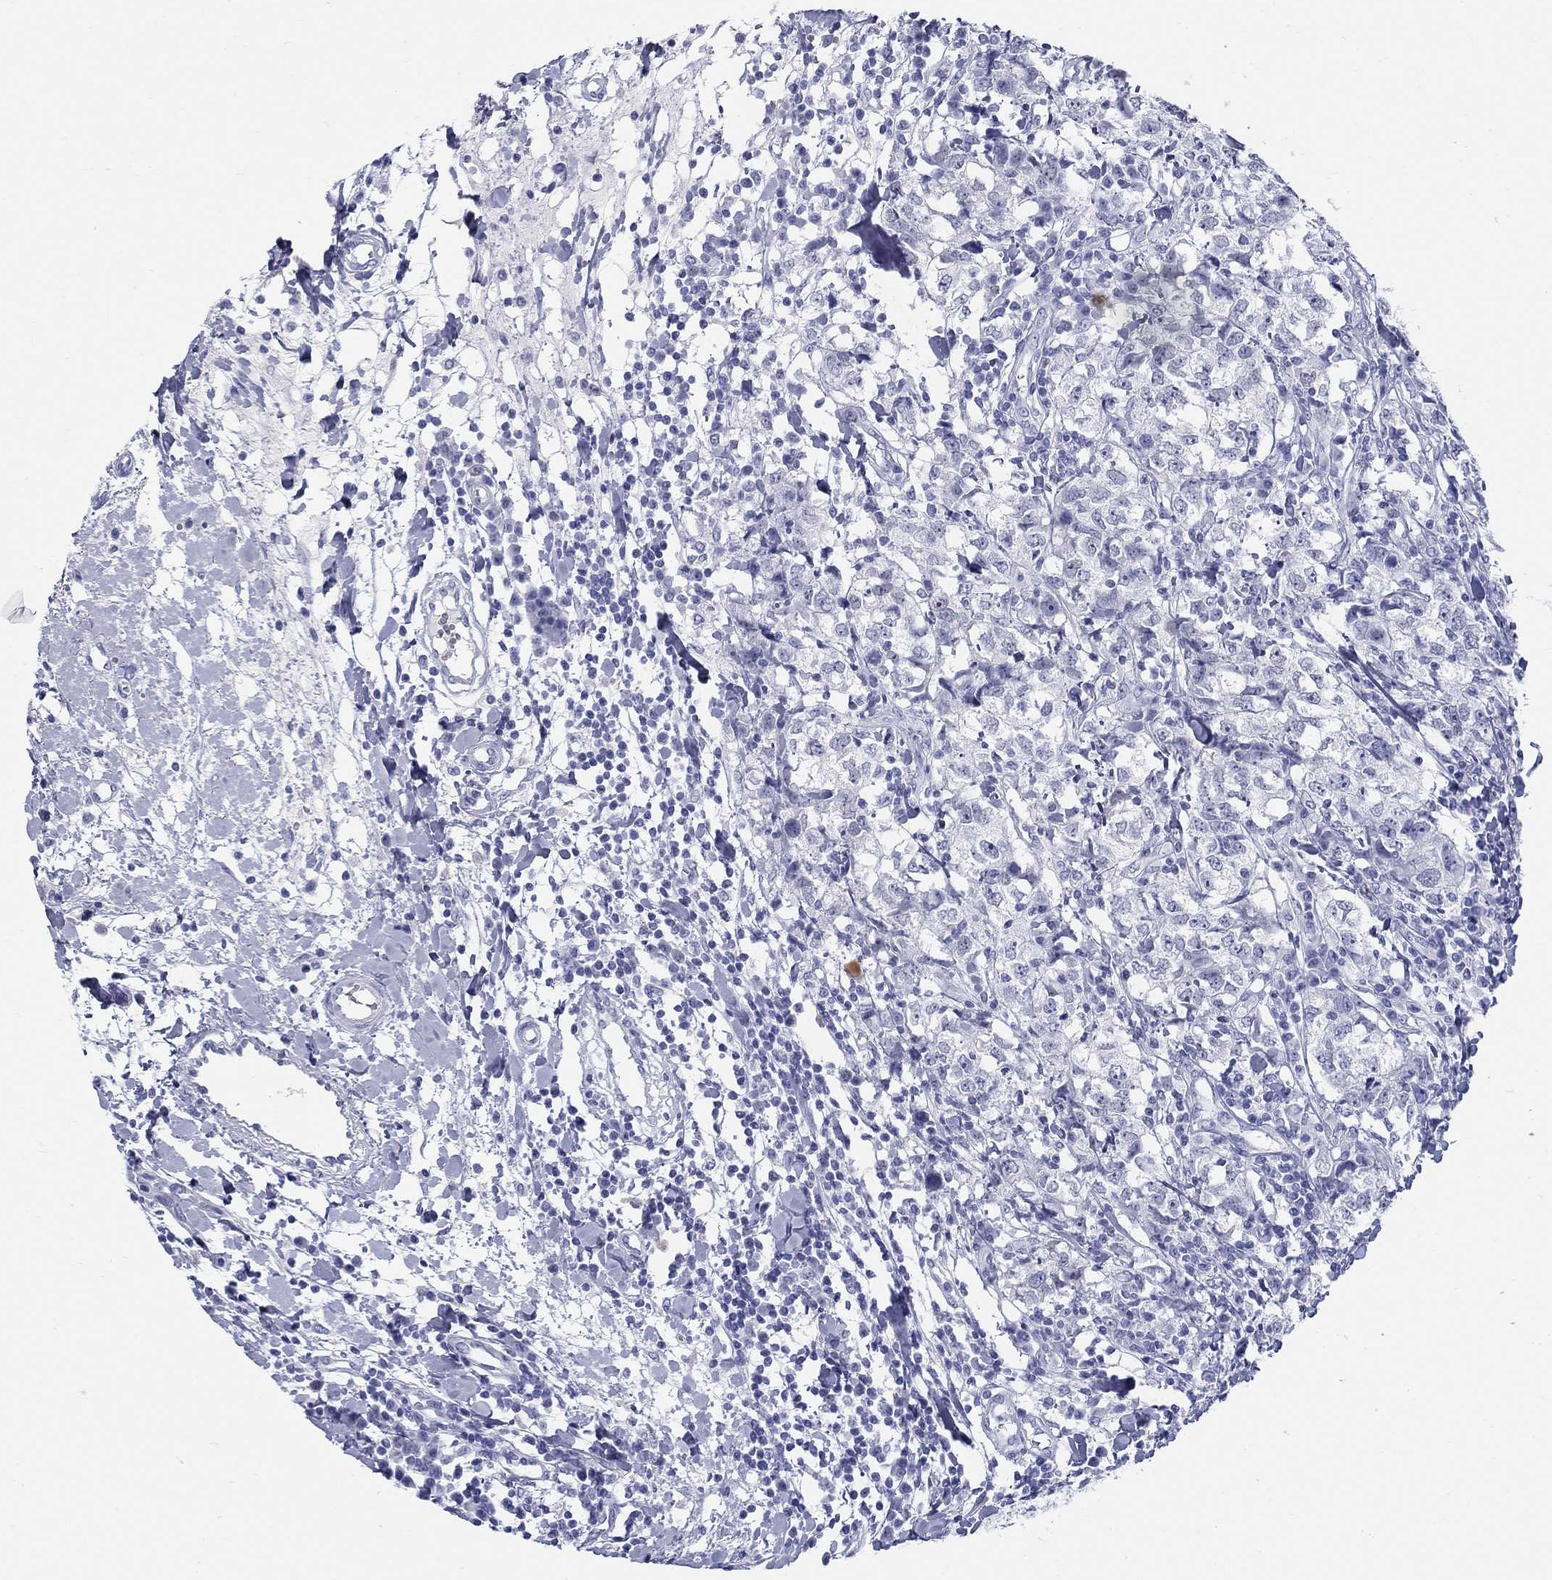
{"staining": {"intensity": "negative", "quantity": "none", "location": "none"}, "tissue": "breast cancer", "cell_type": "Tumor cells", "image_type": "cancer", "snomed": [{"axis": "morphology", "description": "Duct carcinoma"}, {"axis": "topography", "description": "Breast"}], "caption": "A photomicrograph of breast intraductal carcinoma stained for a protein exhibits no brown staining in tumor cells.", "gene": "LAMP5", "patient": {"sex": "female", "age": 30}}